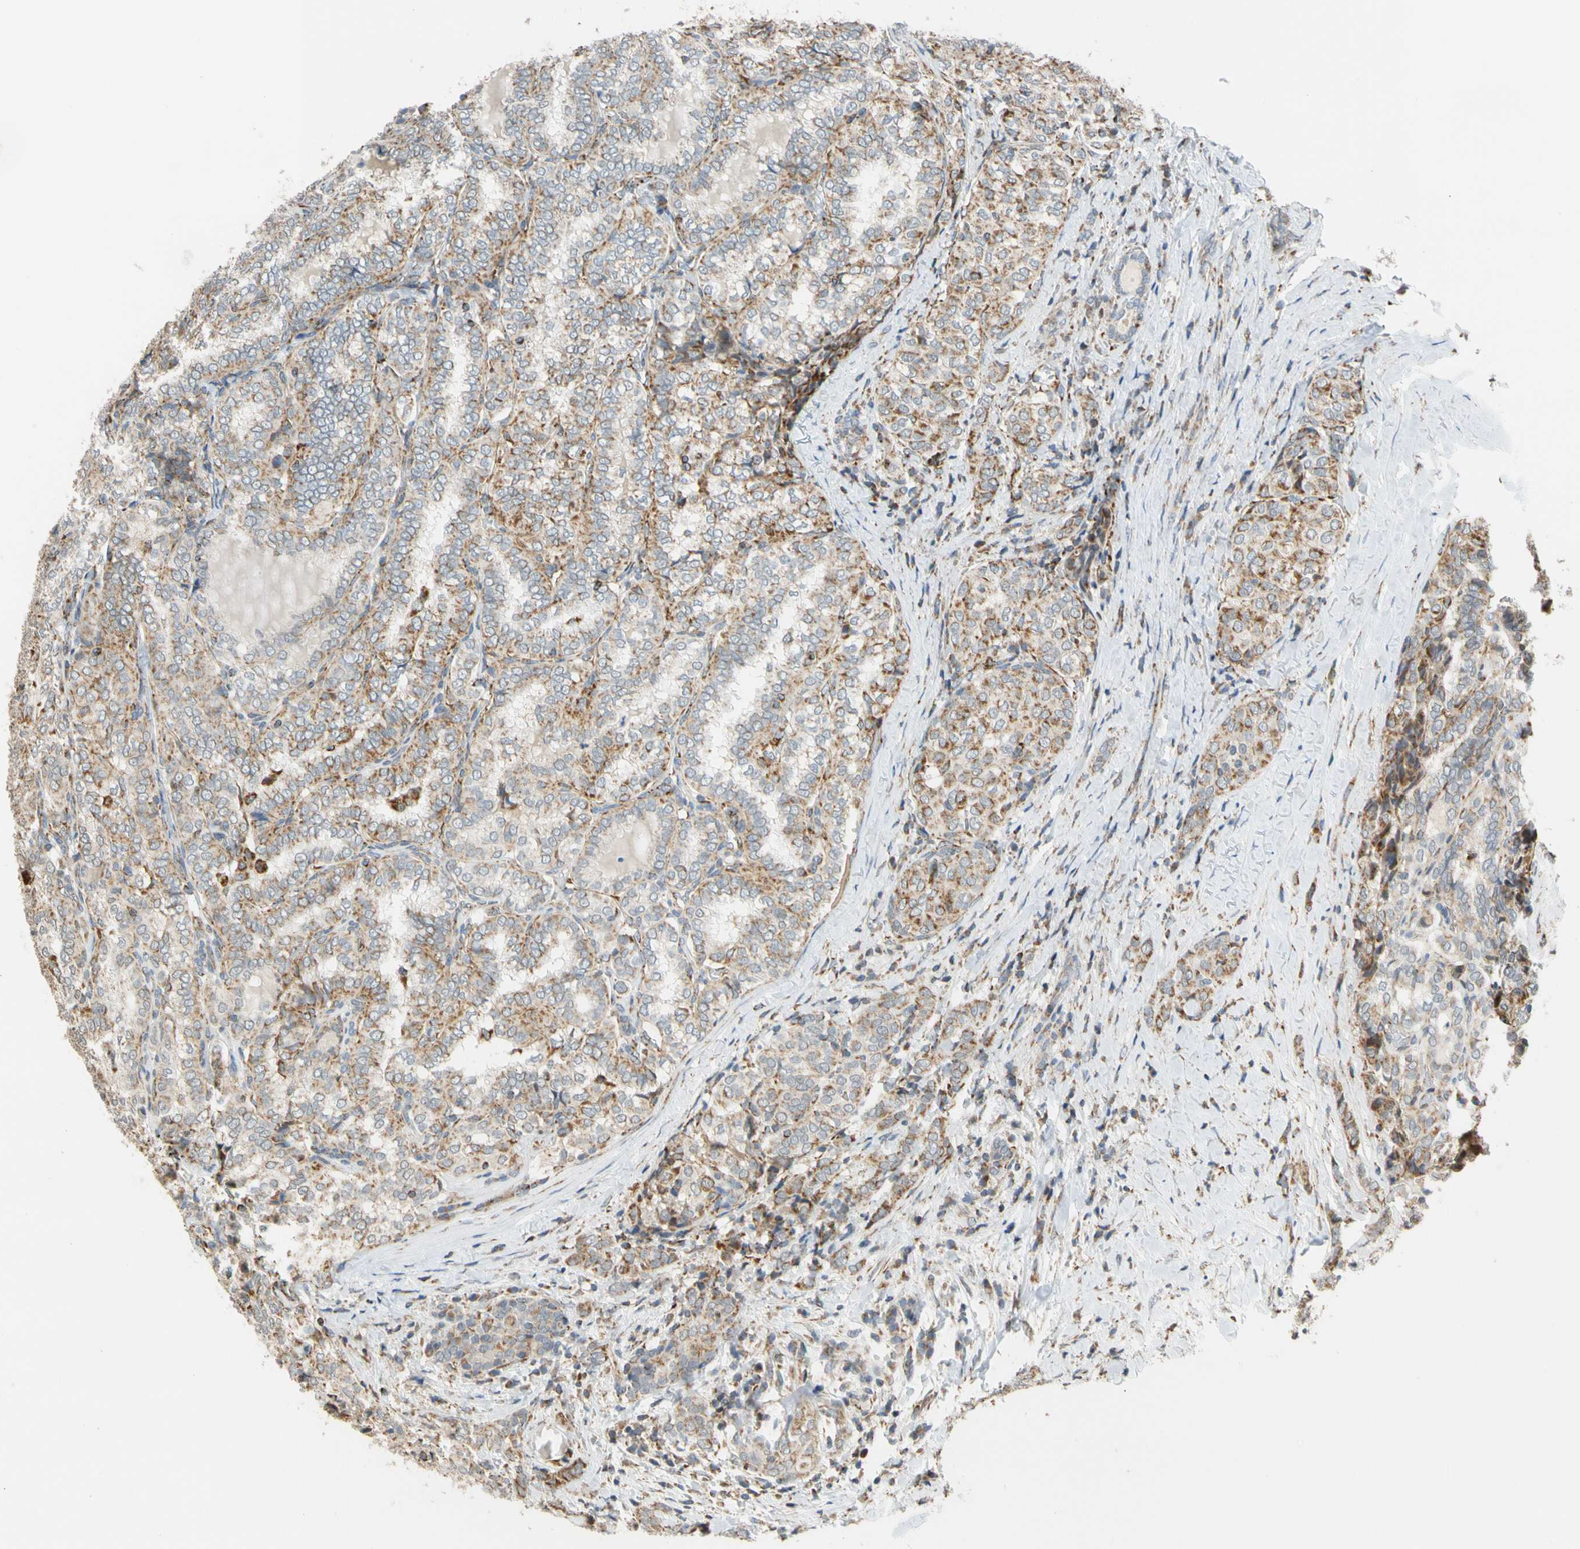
{"staining": {"intensity": "moderate", "quantity": "<25%", "location": "cytoplasmic/membranous"}, "tissue": "thyroid cancer", "cell_type": "Tumor cells", "image_type": "cancer", "snomed": [{"axis": "morphology", "description": "Normal tissue, NOS"}, {"axis": "morphology", "description": "Papillary adenocarcinoma, NOS"}, {"axis": "topography", "description": "Thyroid gland"}], "caption": "Tumor cells demonstrate low levels of moderate cytoplasmic/membranous positivity in about <25% of cells in human thyroid papillary adenocarcinoma.", "gene": "SFXN3", "patient": {"sex": "female", "age": 30}}